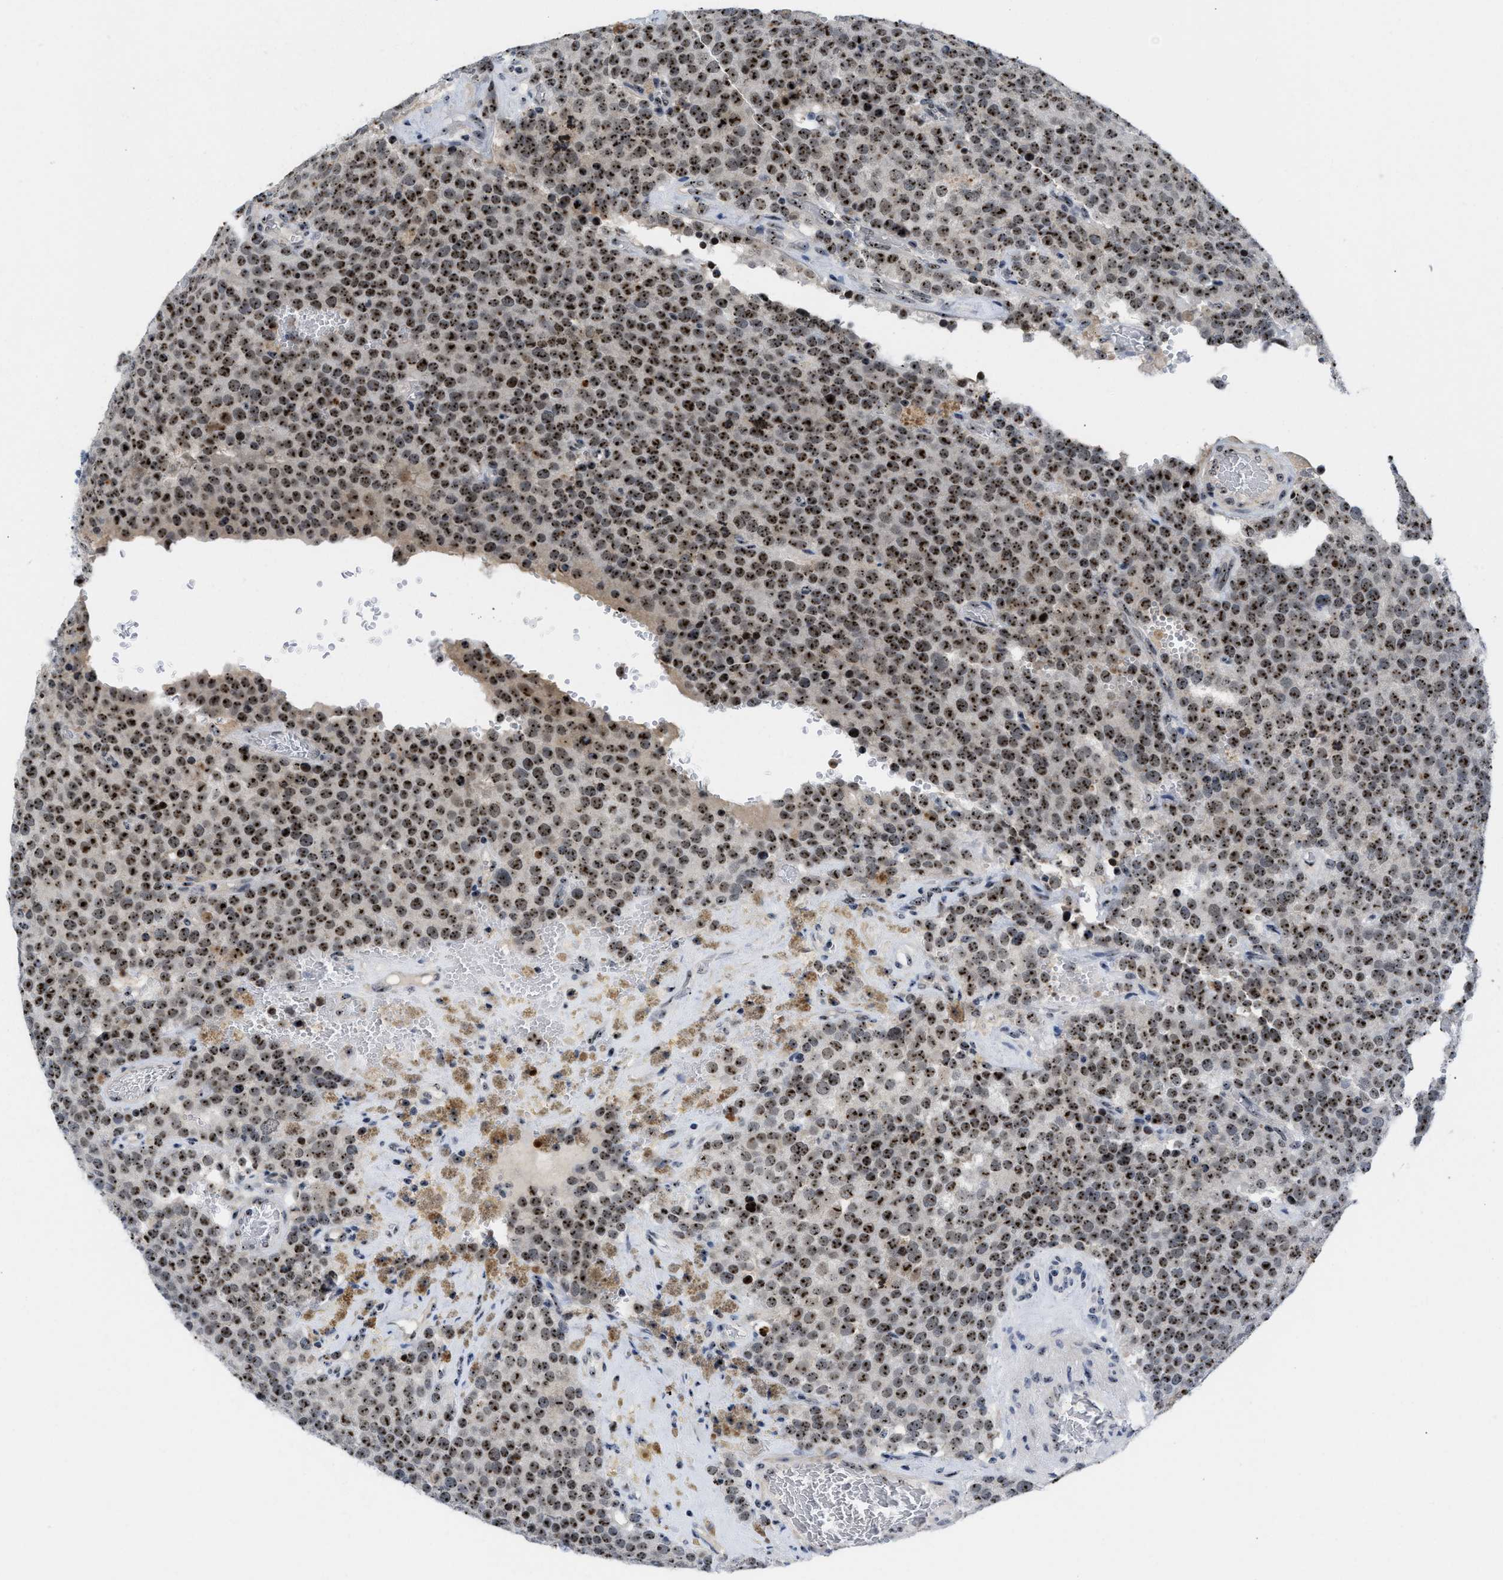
{"staining": {"intensity": "strong", "quantity": ">75%", "location": "nuclear"}, "tissue": "testis cancer", "cell_type": "Tumor cells", "image_type": "cancer", "snomed": [{"axis": "morphology", "description": "Normal tissue, NOS"}, {"axis": "morphology", "description": "Seminoma, NOS"}, {"axis": "topography", "description": "Testis"}], "caption": "Seminoma (testis) stained with a brown dye shows strong nuclear positive staining in about >75% of tumor cells.", "gene": "NOP58", "patient": {"sex": "male", "age": 71}}